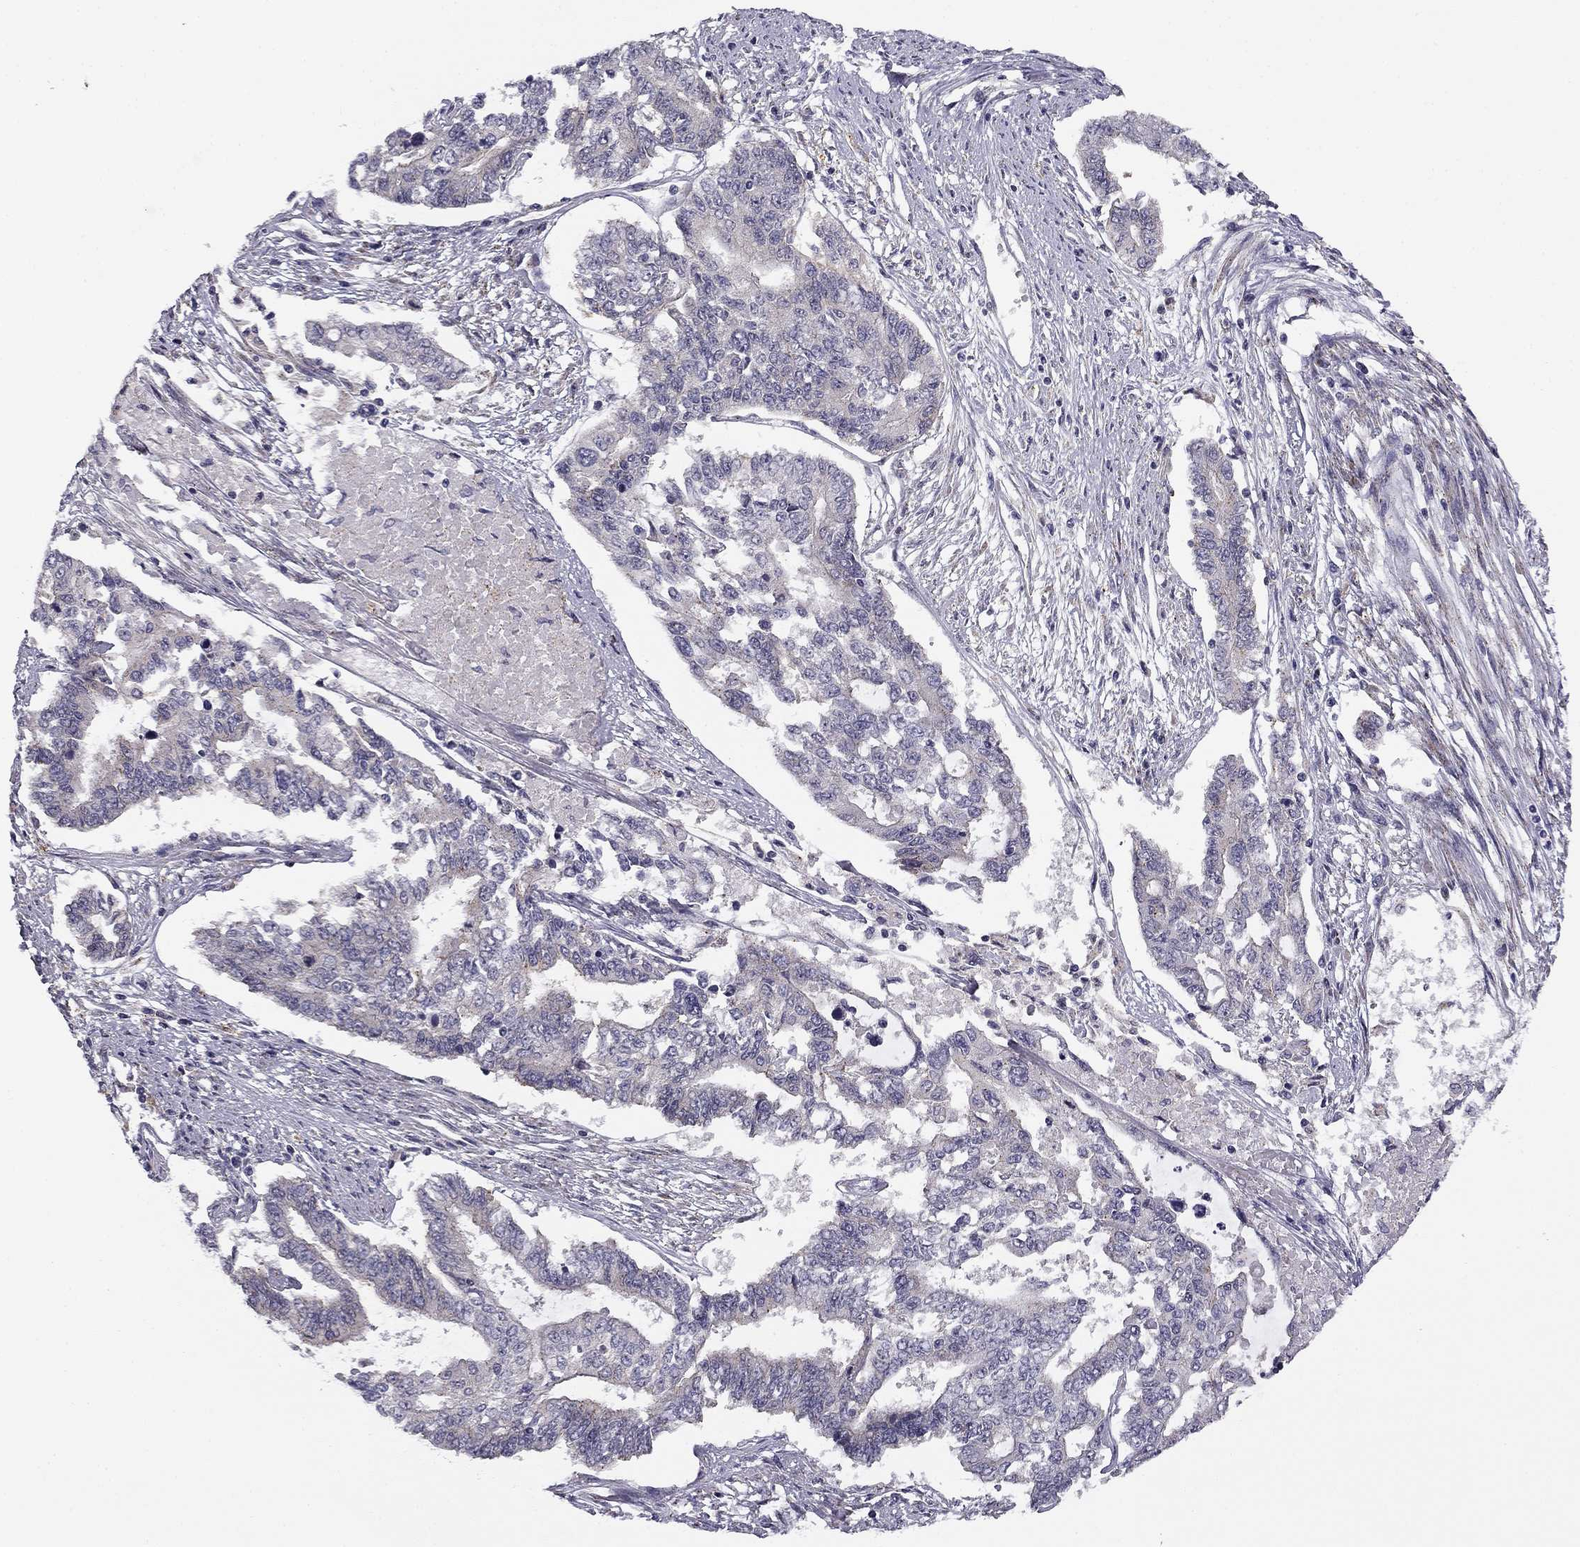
{"staining": {"intensity": "negative", "quantity": "none", "location": "none"}, "tissue": "endometrial cancer", "cell_type": "Tumor cells", "image_type": "cancer", "snomed": [{"axis": "morphology", "description": "Adenocarcinoma, NOS"}, {"axis": "topography", "description": "Uterus"}], "caption": "Micrograph shows no significant protein positivity in tumor cells of endometrial cancer. (Brightfield microscopy of DAB (3,3'-diaminobenzidine) immunohistochemistry (IHC) at high magnification).", "gene": "CNR1", "patient": {"sex": "female", "age": 59}}